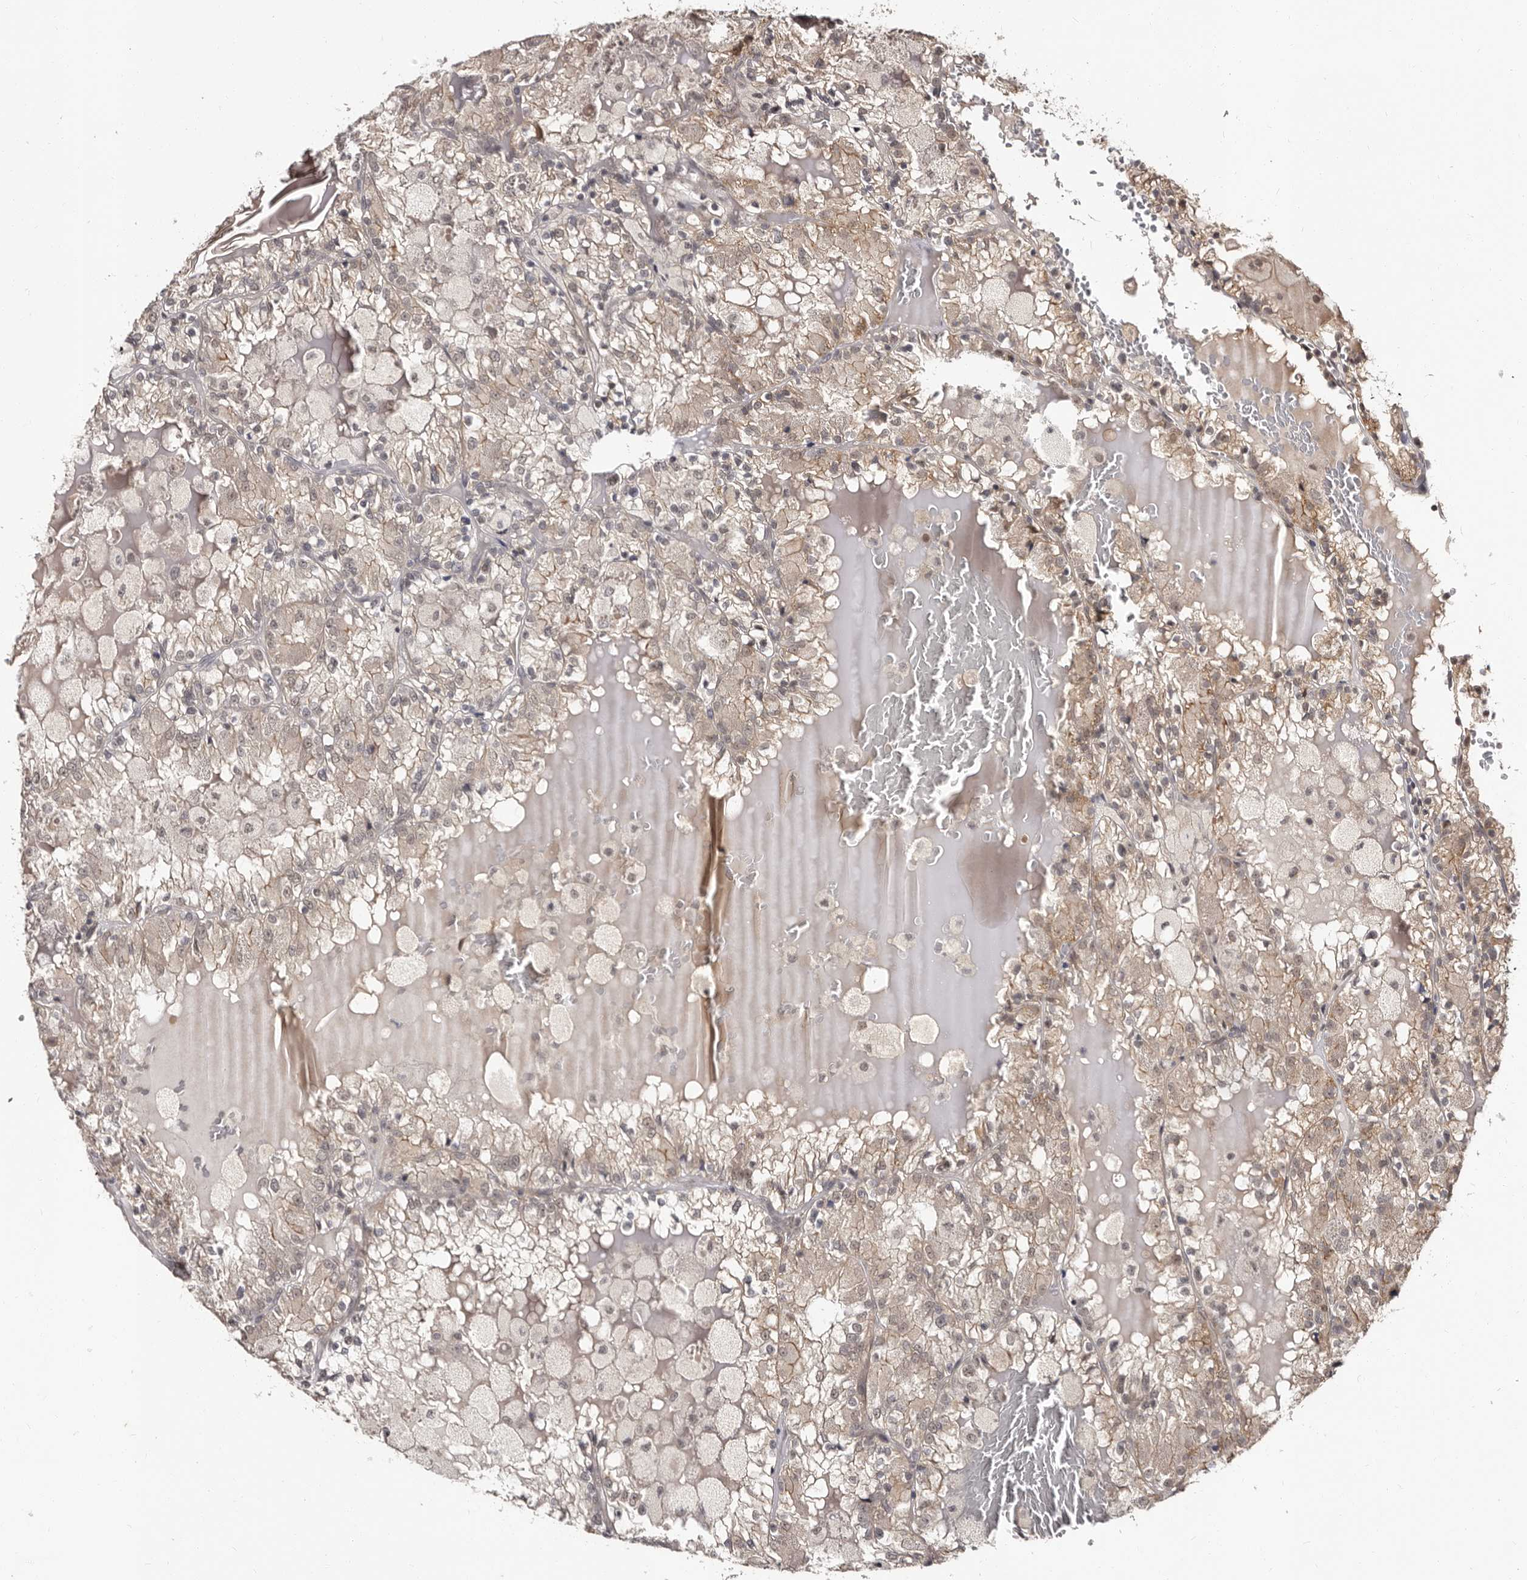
{"staining": {"intensity": "weak", "quantity": "25%-75%", "location": "cytoplasmic/membranous"}, "tissue": "renal cancer", "cell_type": "Tumor cells", "image_type": "cancer", "snomed": [{"axis": "morphology", "description": "Adenocarcinoma, NOS"}, {"axis": "topography", "description": "Kidney"}], "caption": "Human renal adenocarcinoma stained for a protein (brown) demonstrates weak cytoplasmic/membranous positive positivity in approximately 25%-75% of tumor cells.", "gene": "TBC1D22B", "patient": {"sex": "female", "age": 56}}